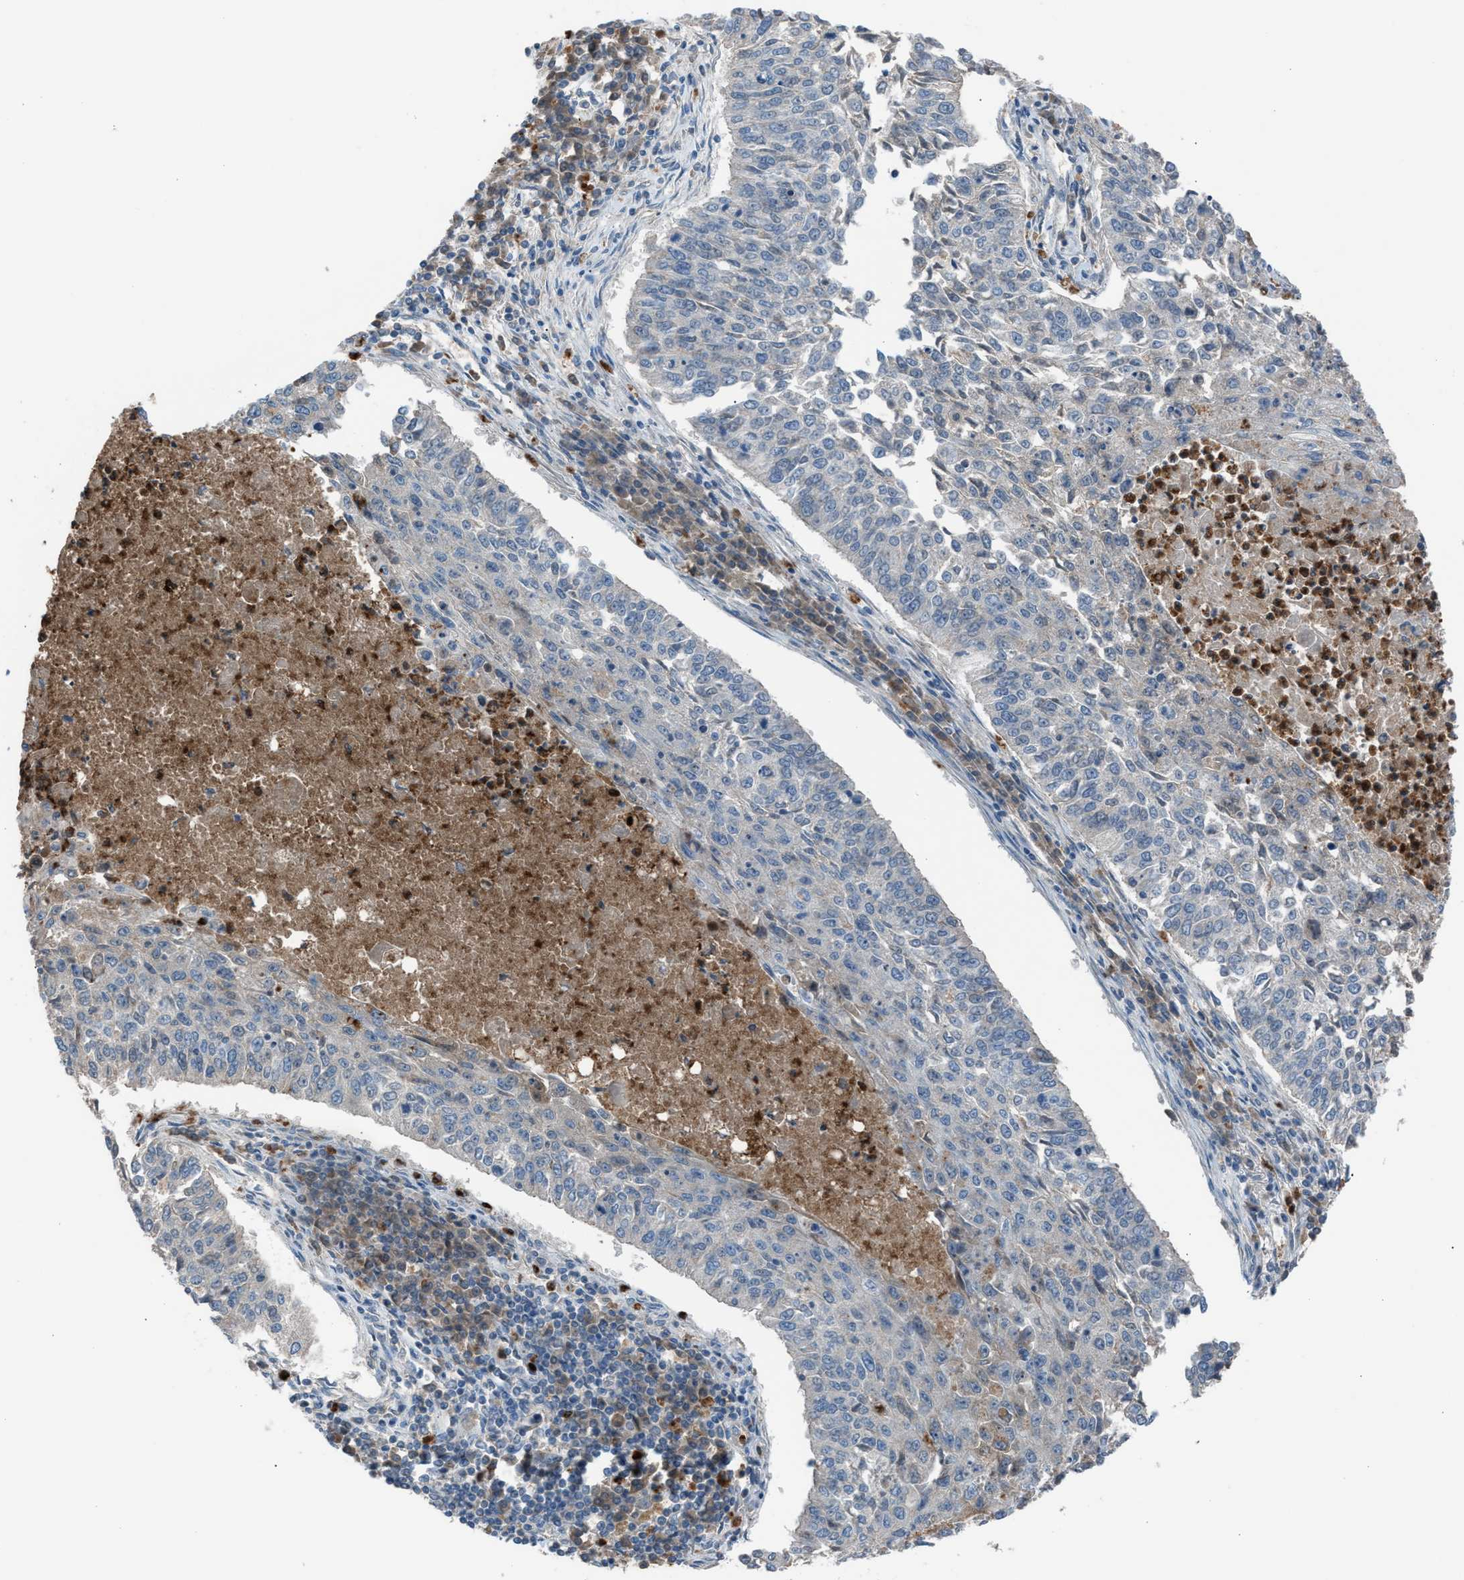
{"staining": {"intensity": "negative", "quantity": "none", "location": "none"}, "tissue": "lung cancer", "cell_type": "Tumor cells", "image_type": "cancer", "snomed": [{"axis": "morphology", "description": "Normal tissue, NOS"}, {"axis": "morphology", "description": "Squamous cell carcinoma, NOS"}, {"axis": "topography", "description": "Cartilage tissue"}, {"axis": "topography", "description": "Bronchus"}, {"axis": "topography", "description": "Lung"}], "caption": "Squamous cell carcinoma (lung) was stained to show a protein in brown. There is no significant staining in tumor cells.", "gene": "CFAP77", "patient": {"sex": "female", "age": 49}}